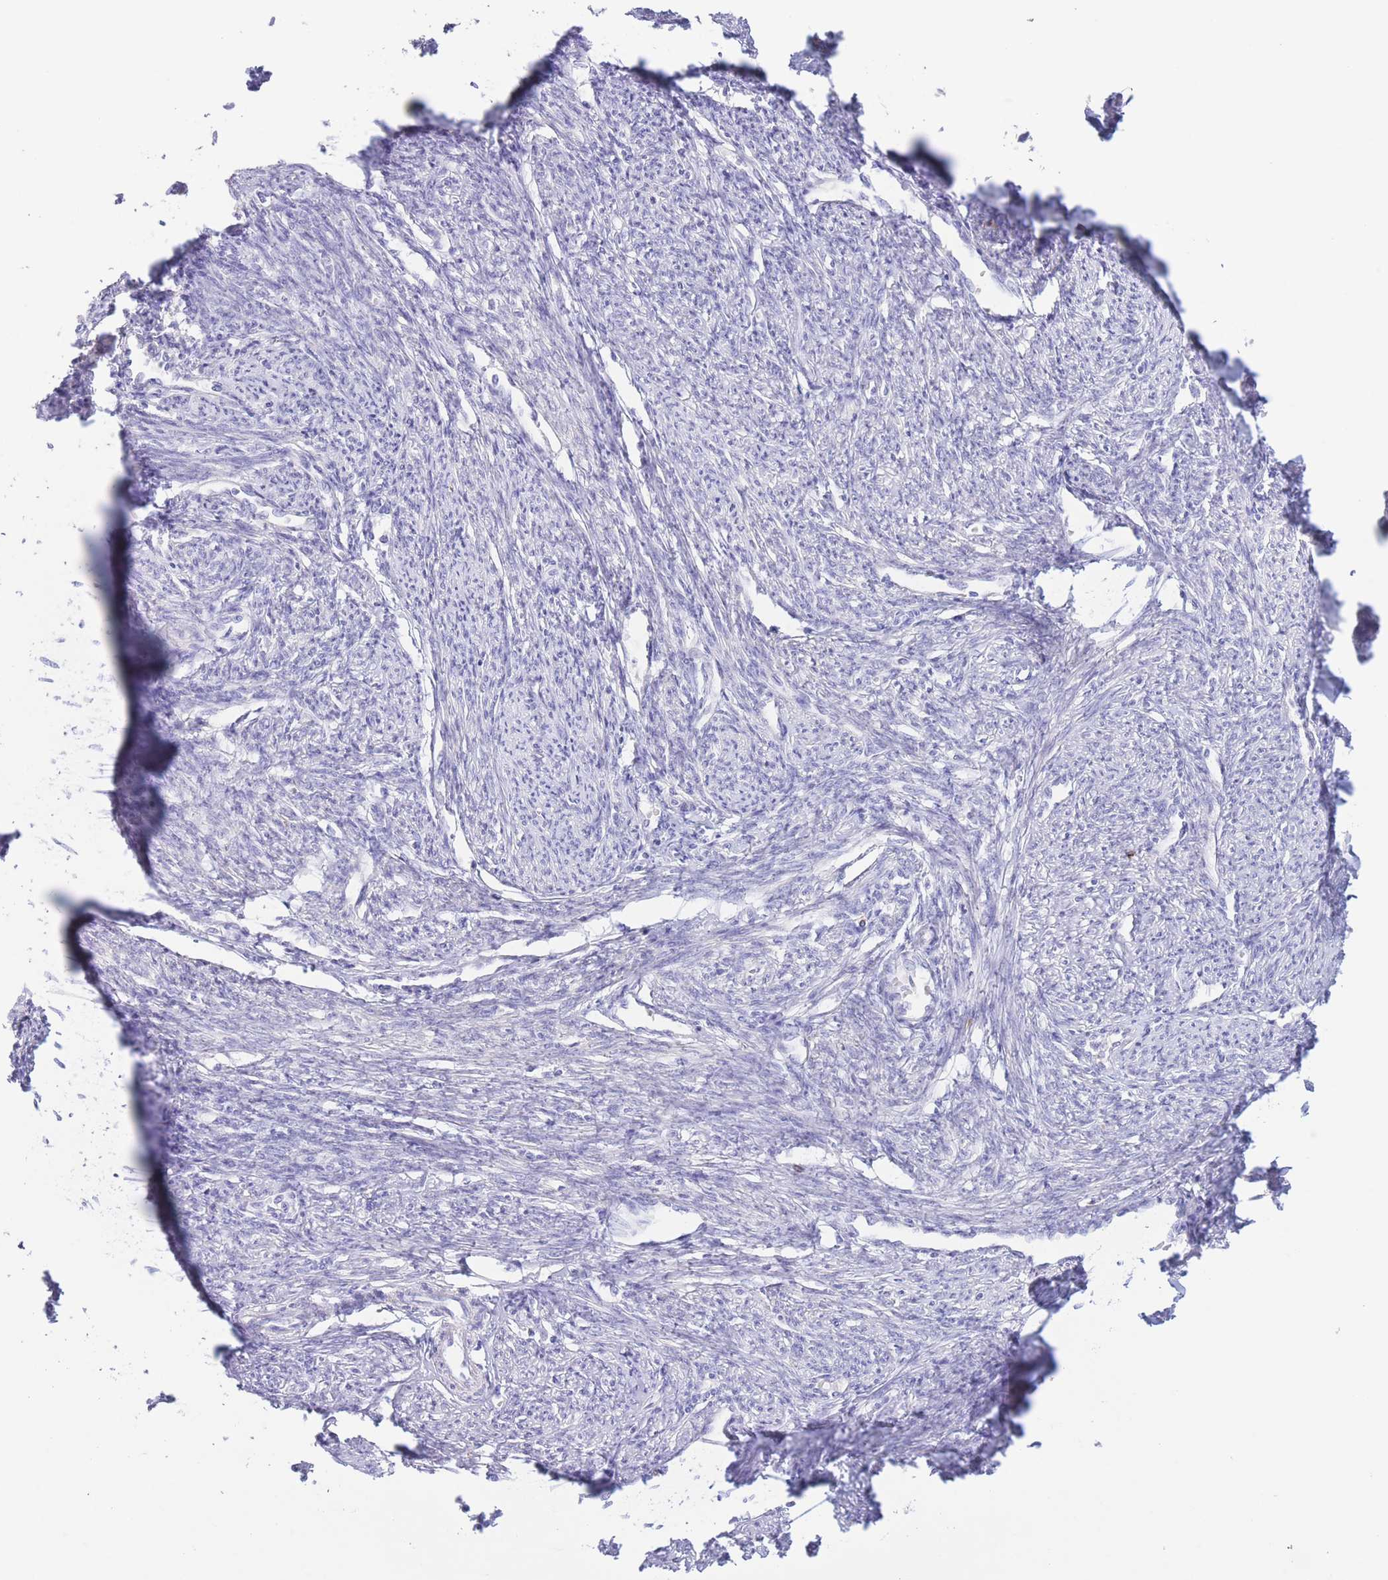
{"staining": {"intensity": "negative", "quantity": "none", "location": "none"}, "tissue": "smooth muscle", "cell_type": "Smooth muscle cells", "image_type": "normal", "snomed": [{"axis": "morphology", "description": "Normal tissue, NOS"}, {"axis": "topography", "description": "Smooth muscle"}, {"axis": "topography", "description": "Fallopian tube"}], "caption": "DAB immunohistochemical staining of benign human smooth muscle reveals no significant positivity in smooth muscle cells. (DAB (3,3'-diaminobenzidine) immunohistochemistry visualized using brightfield microscopy, high magnification).", "gene": "PKLR", "patient": {"sex": "female", "age": 59}}